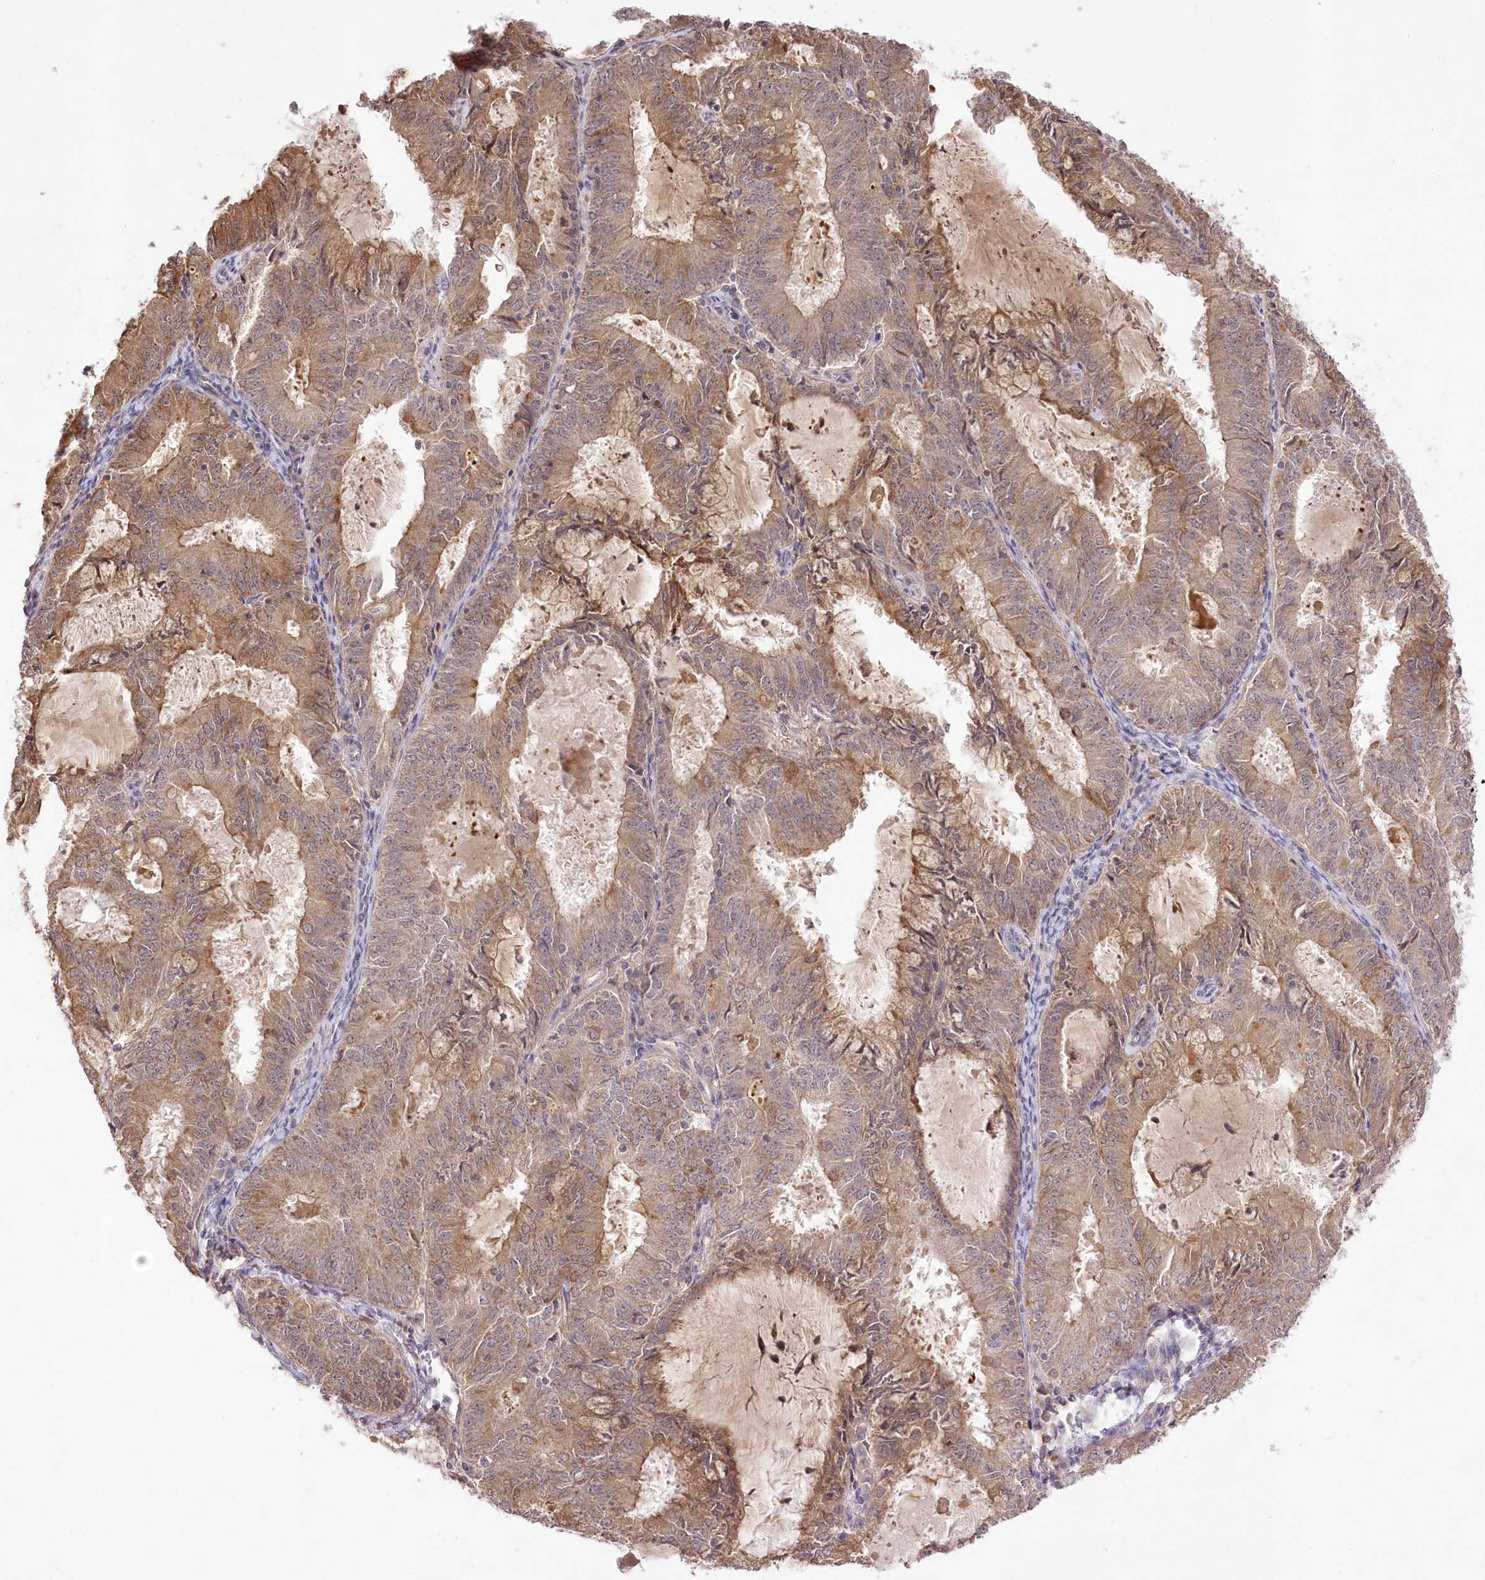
{"staining": {"intensity": "moderate", "quantity": ">75%", "location": "cytoplasmic/membranous"}, "tissue": "endometrial cancer", "cell_type": "Tumor cells", "image_type": "cancer", "snomed": [{"axis": "morphology", "description": "Adenocarcinoma, NOS"}, {"axis": "topography", "description": "Endometrium"}], "caption": "Endometrial cancer was stained to show a protein in brown. There is medium levels of moderate cytoplasmic/membranous positivity in approximately >75% of tumor cells.", "gene": "HELT", "patient": {"sex": "female", "age": 57}}